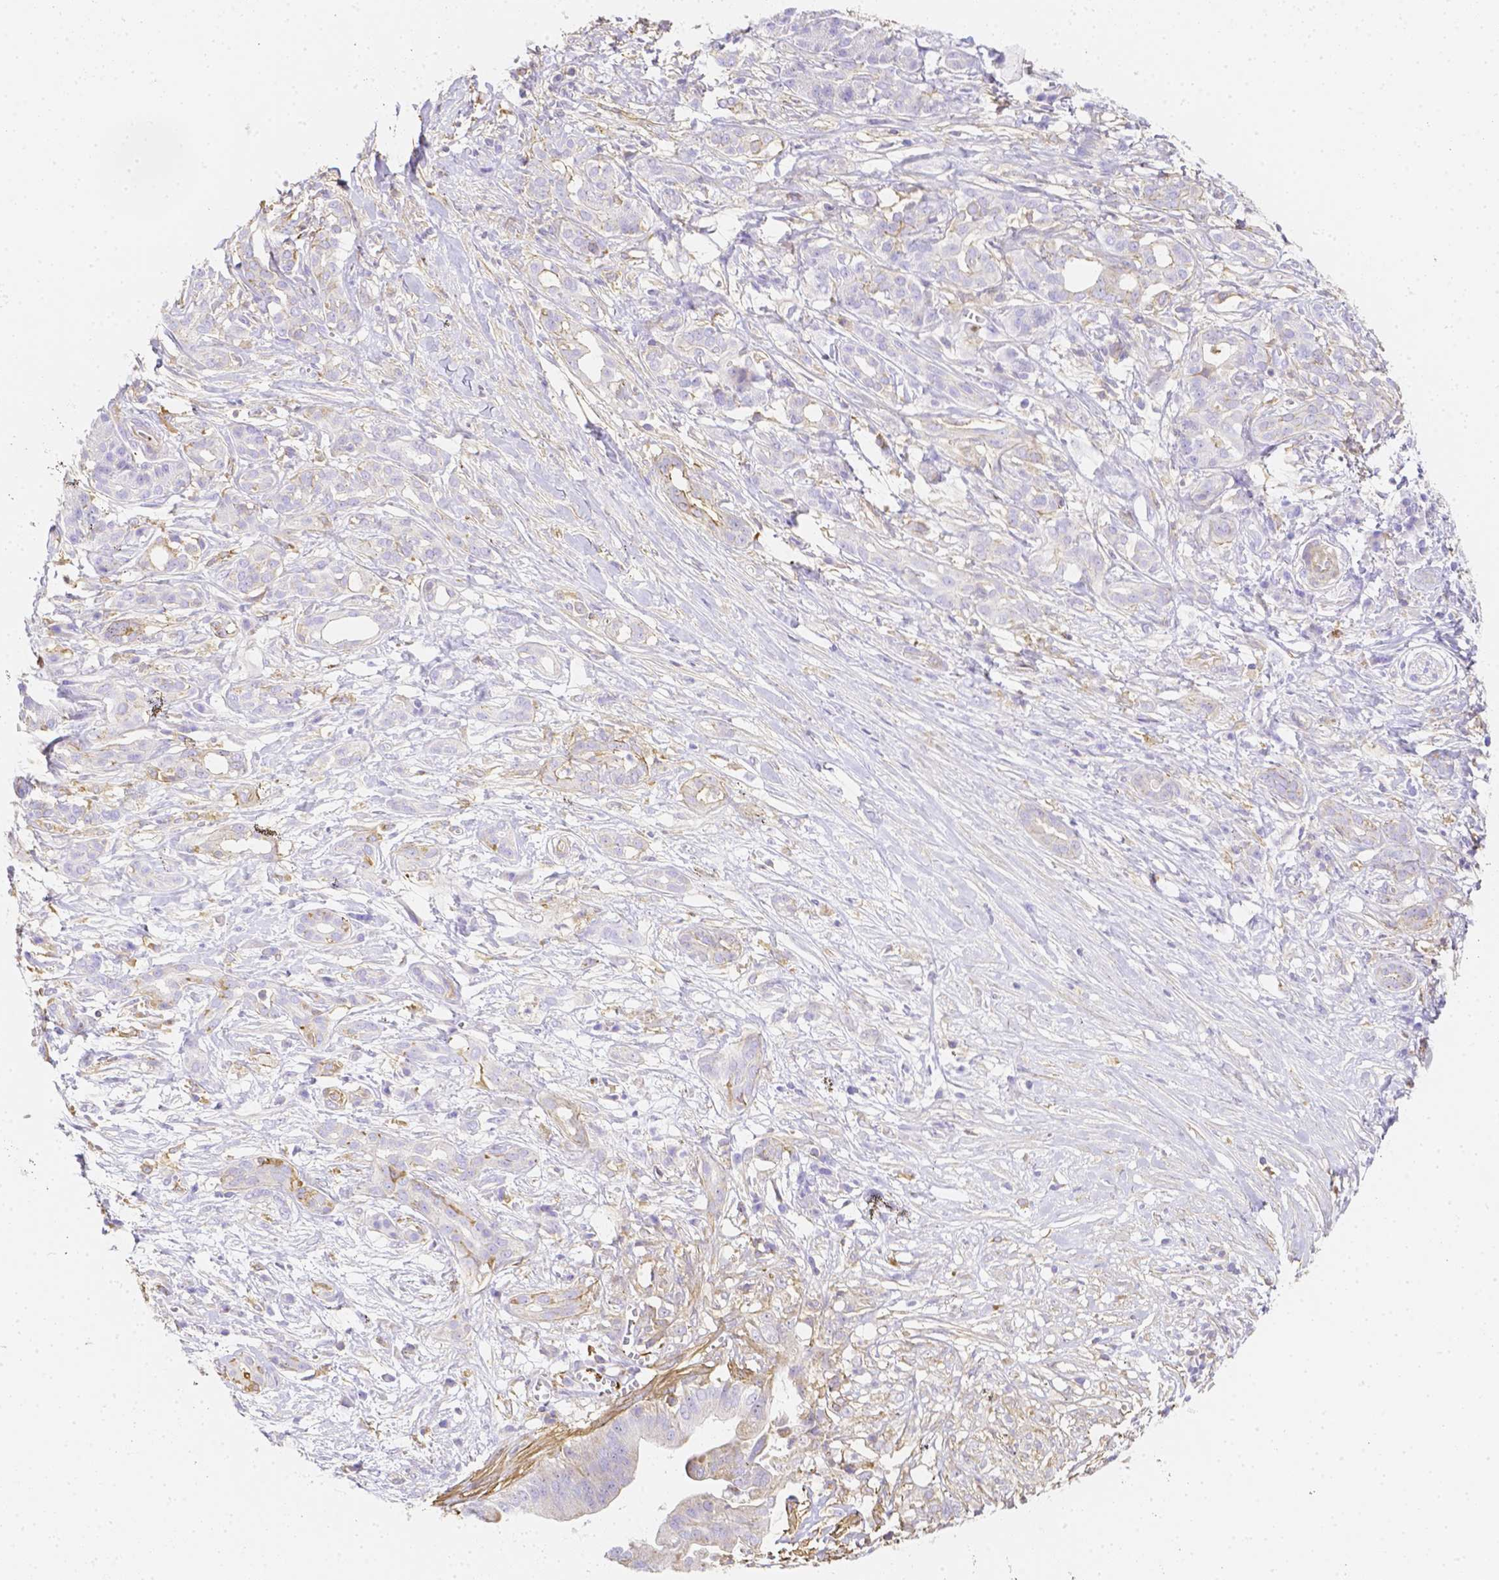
{"staining": {"intensity": "negative", "quantity": "none", "location": "none"}, "tissue": "pancreatic cancer", "cell_type": "Tumor cells", "image_type": "cancer", "snomed": [{"axis": "morphology", "description": "Adenocarcinoma, NOS"}, {"axis": "topography", "description": "Pancreas"}], "caption": "Immunohistochemistry (IHC) of adenocarcinoma (pancreatic) reveals no expression in tumor cells.", "gene": "ASAH2", "patient": {"sex": "male", "age": 61}}